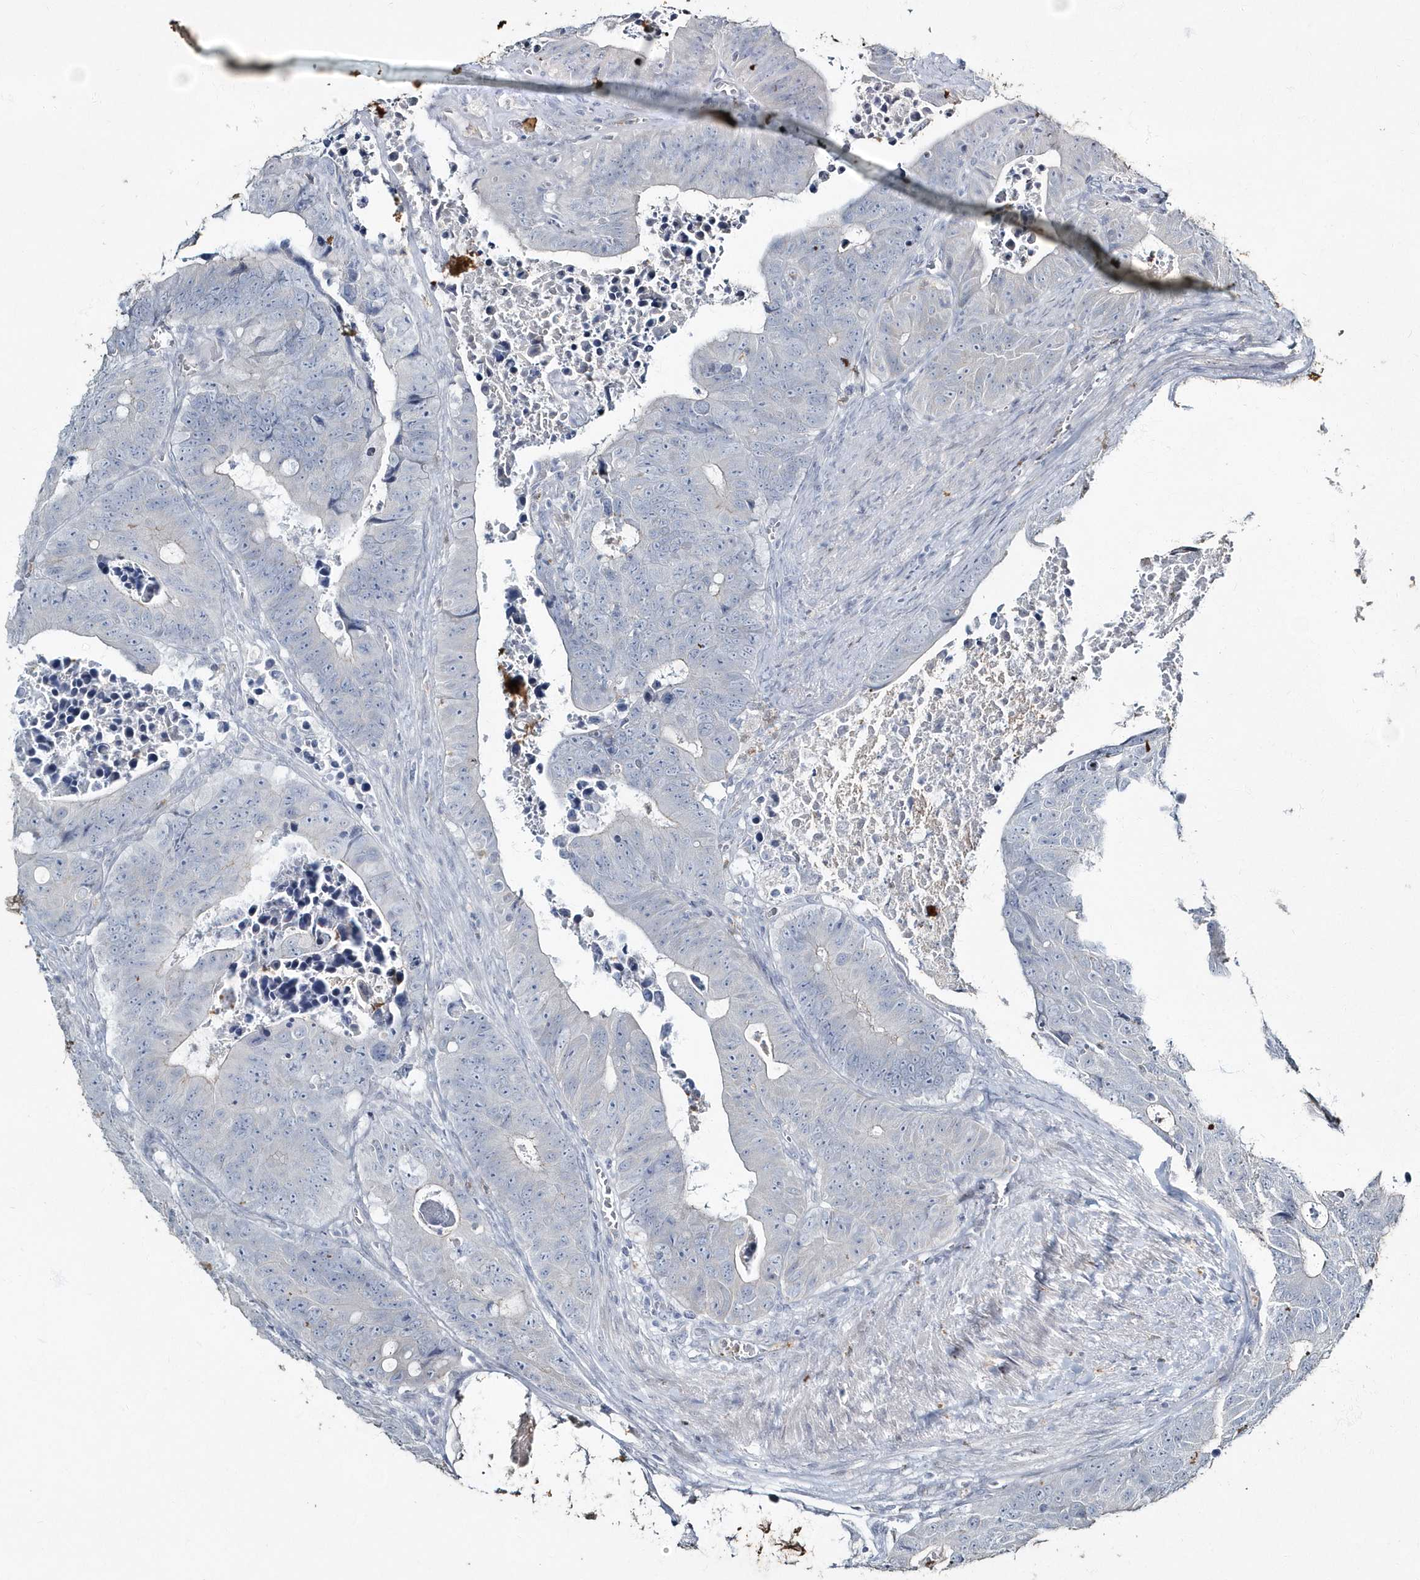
{"staining": {"intensity": "negative", "quantity": "none", "location": "none"}, "tissue": "colorectal cancer", "cell_type": "Tumor cells", "image_type": "cancer", "snomed": [{"axis": "morphology", "description": "Adenocarcinoma, NOS"}, {"axis": "topography", "description": "Colon"}], "caption": "High power microscopy micrograph of an immunohistochemistry histopathology image of adenocarcinoma (colorectal), revealing no significant expression in tumor cells. (IHC, brightfield microscopy, high magnification).", "gene": "MYOT", "patient": {"sex": "male", "age": 87}}